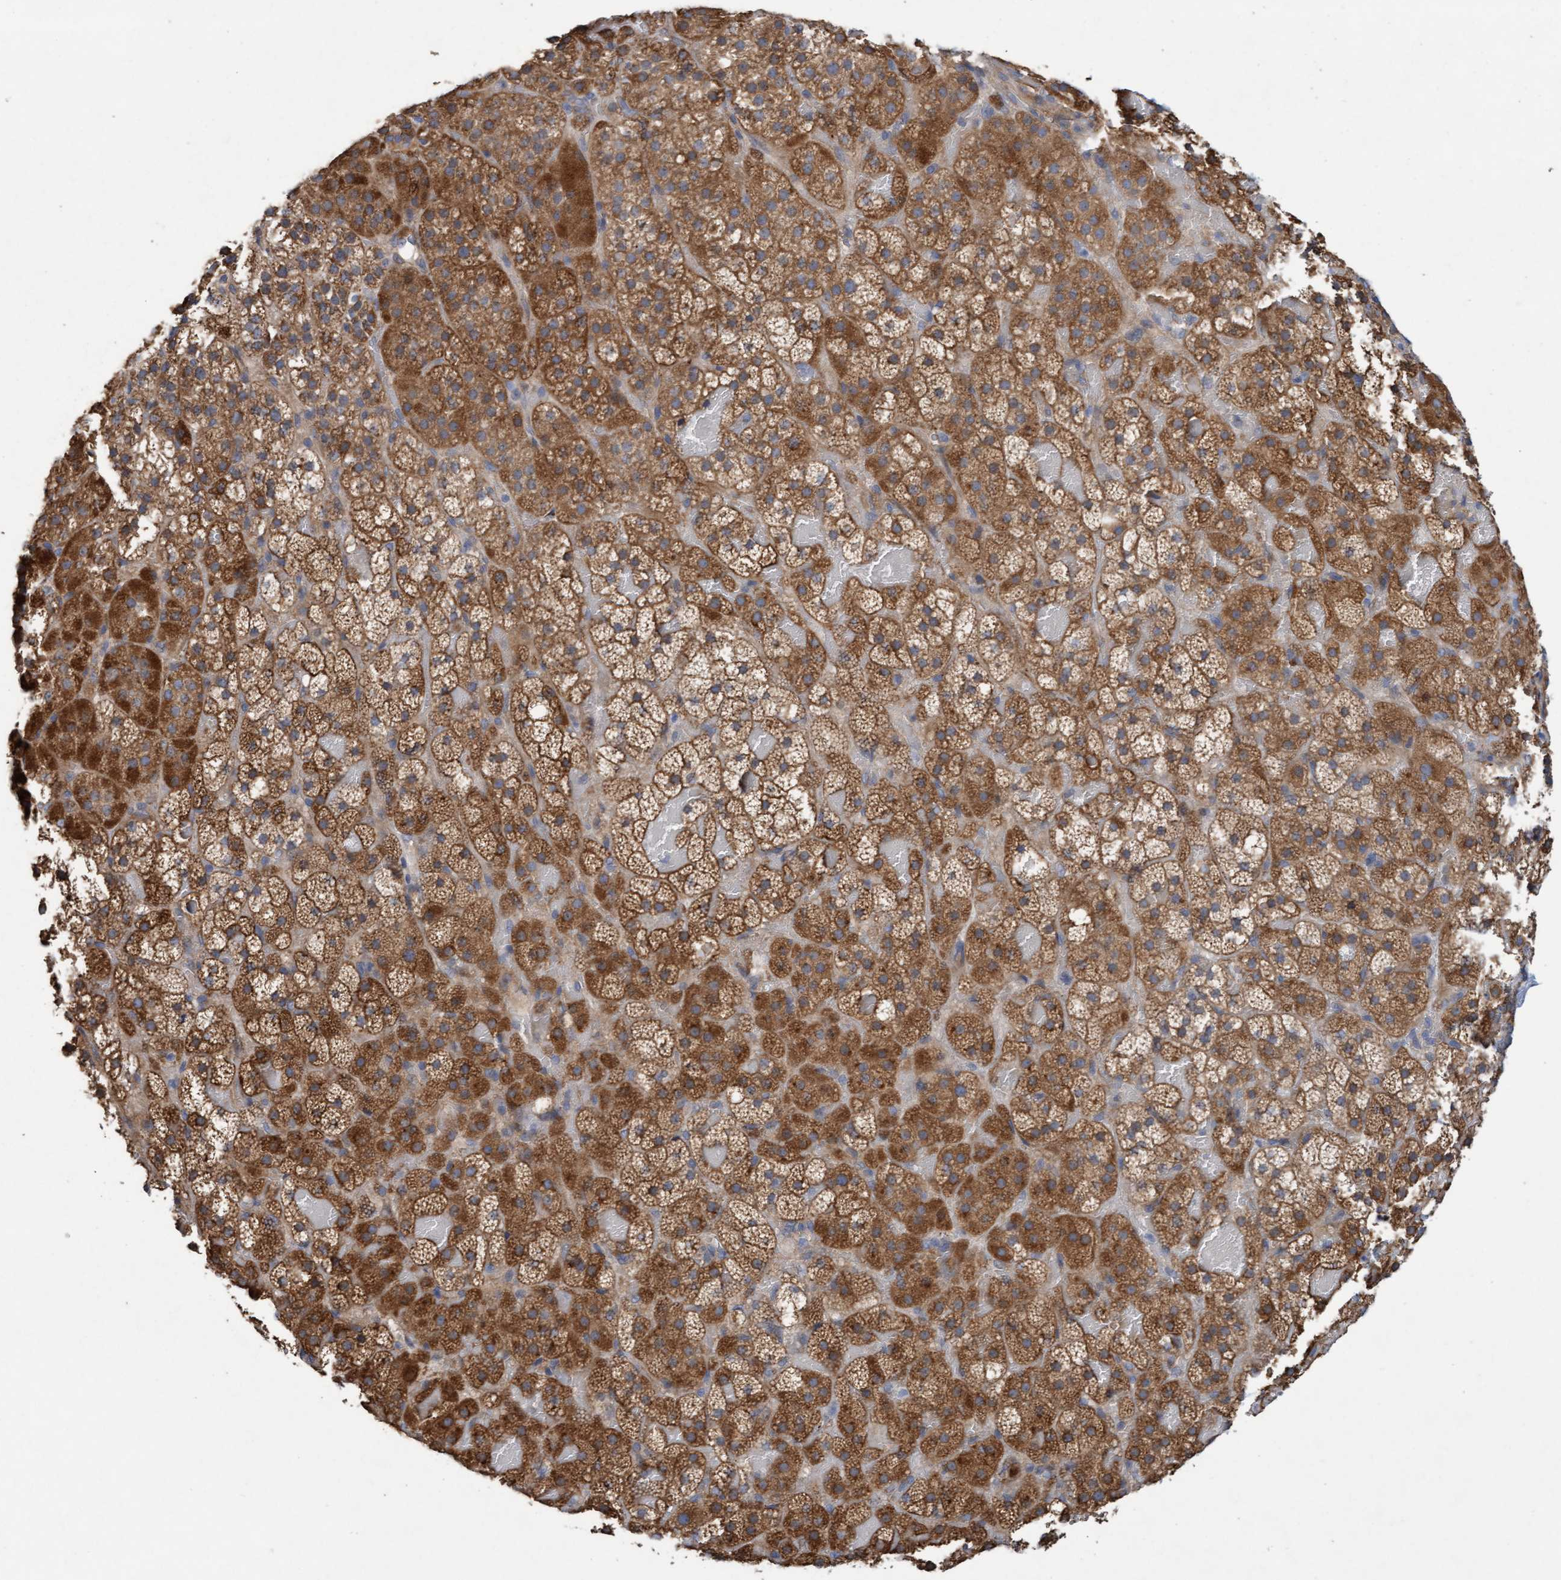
{"staining": {"intensity": "moderate", "quantity": ">75%", "location": "cytoplasmic/membranous"}, "tissue": "adrenal gland", "cell_type": "Glandular cells", "image_type": "normal", "snomed": [{"axis": "morphology", "description": "Normal tissue, NOS"}, {"axis": "topography", "description": "Adrenal gland"}], "caption": "Adrenal gland stained with DAB IHC shows medium levels of moderate cytoplasmic/membranous expression in approximately >75% of glandular cells.", "gene": "DDHD2", "patient": {"sex": "female", "age": 59}}